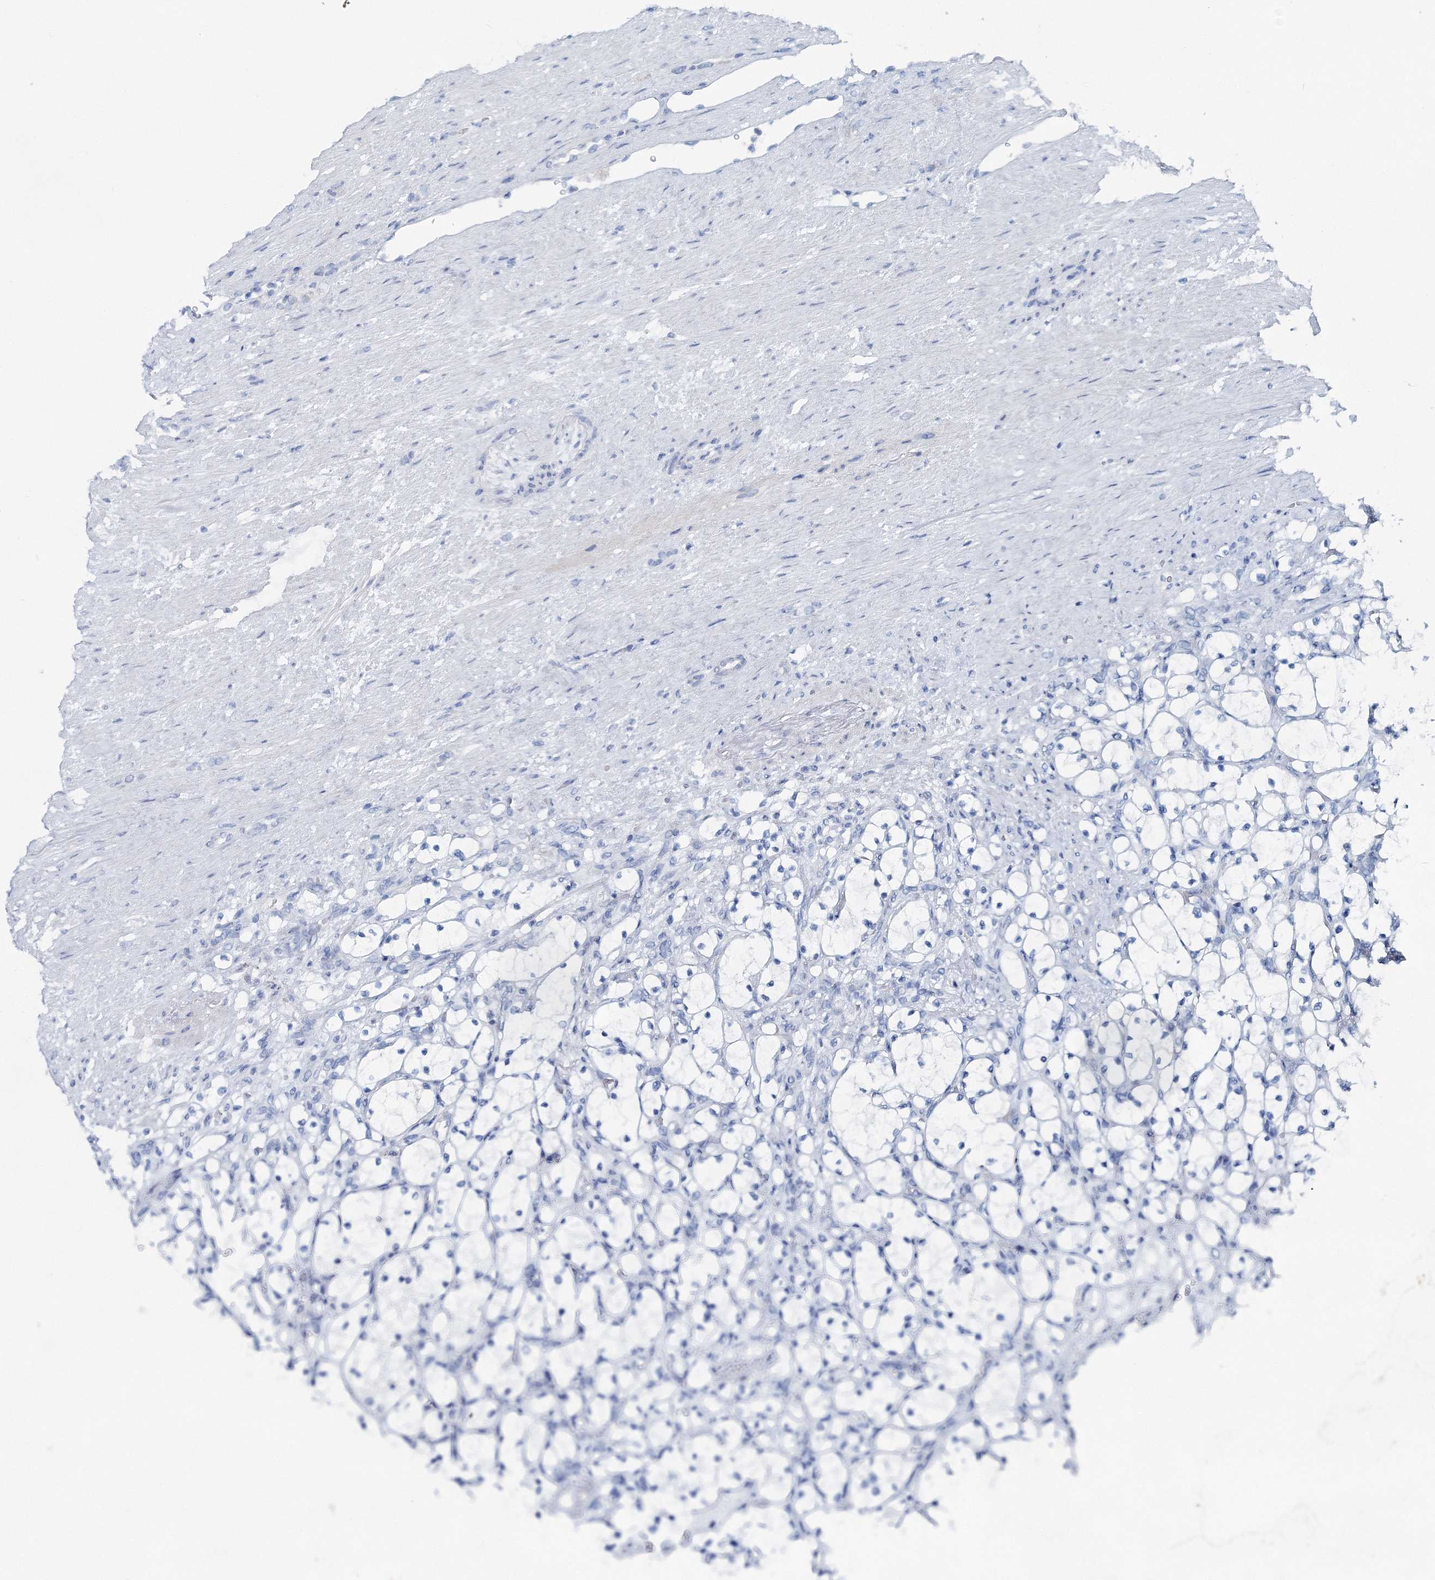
{"staining": {"intensity": "negative", "quantity": "none", "location": "none"}, "tissue": "renal cancer", "cell_type": "Tumor cells", "image_type": "cancer", "snomed": [{"axis": "morphology", "description": "Adenocarcinoma, NOS"}, {"axis": "topography", "description": "Kidney"}], "caption": "Tumor cells show no significant protein expression in adenocarcinoma (renal).", "gene": "GABARAPL2", "patient": {"sex": "female", "age": 69}}